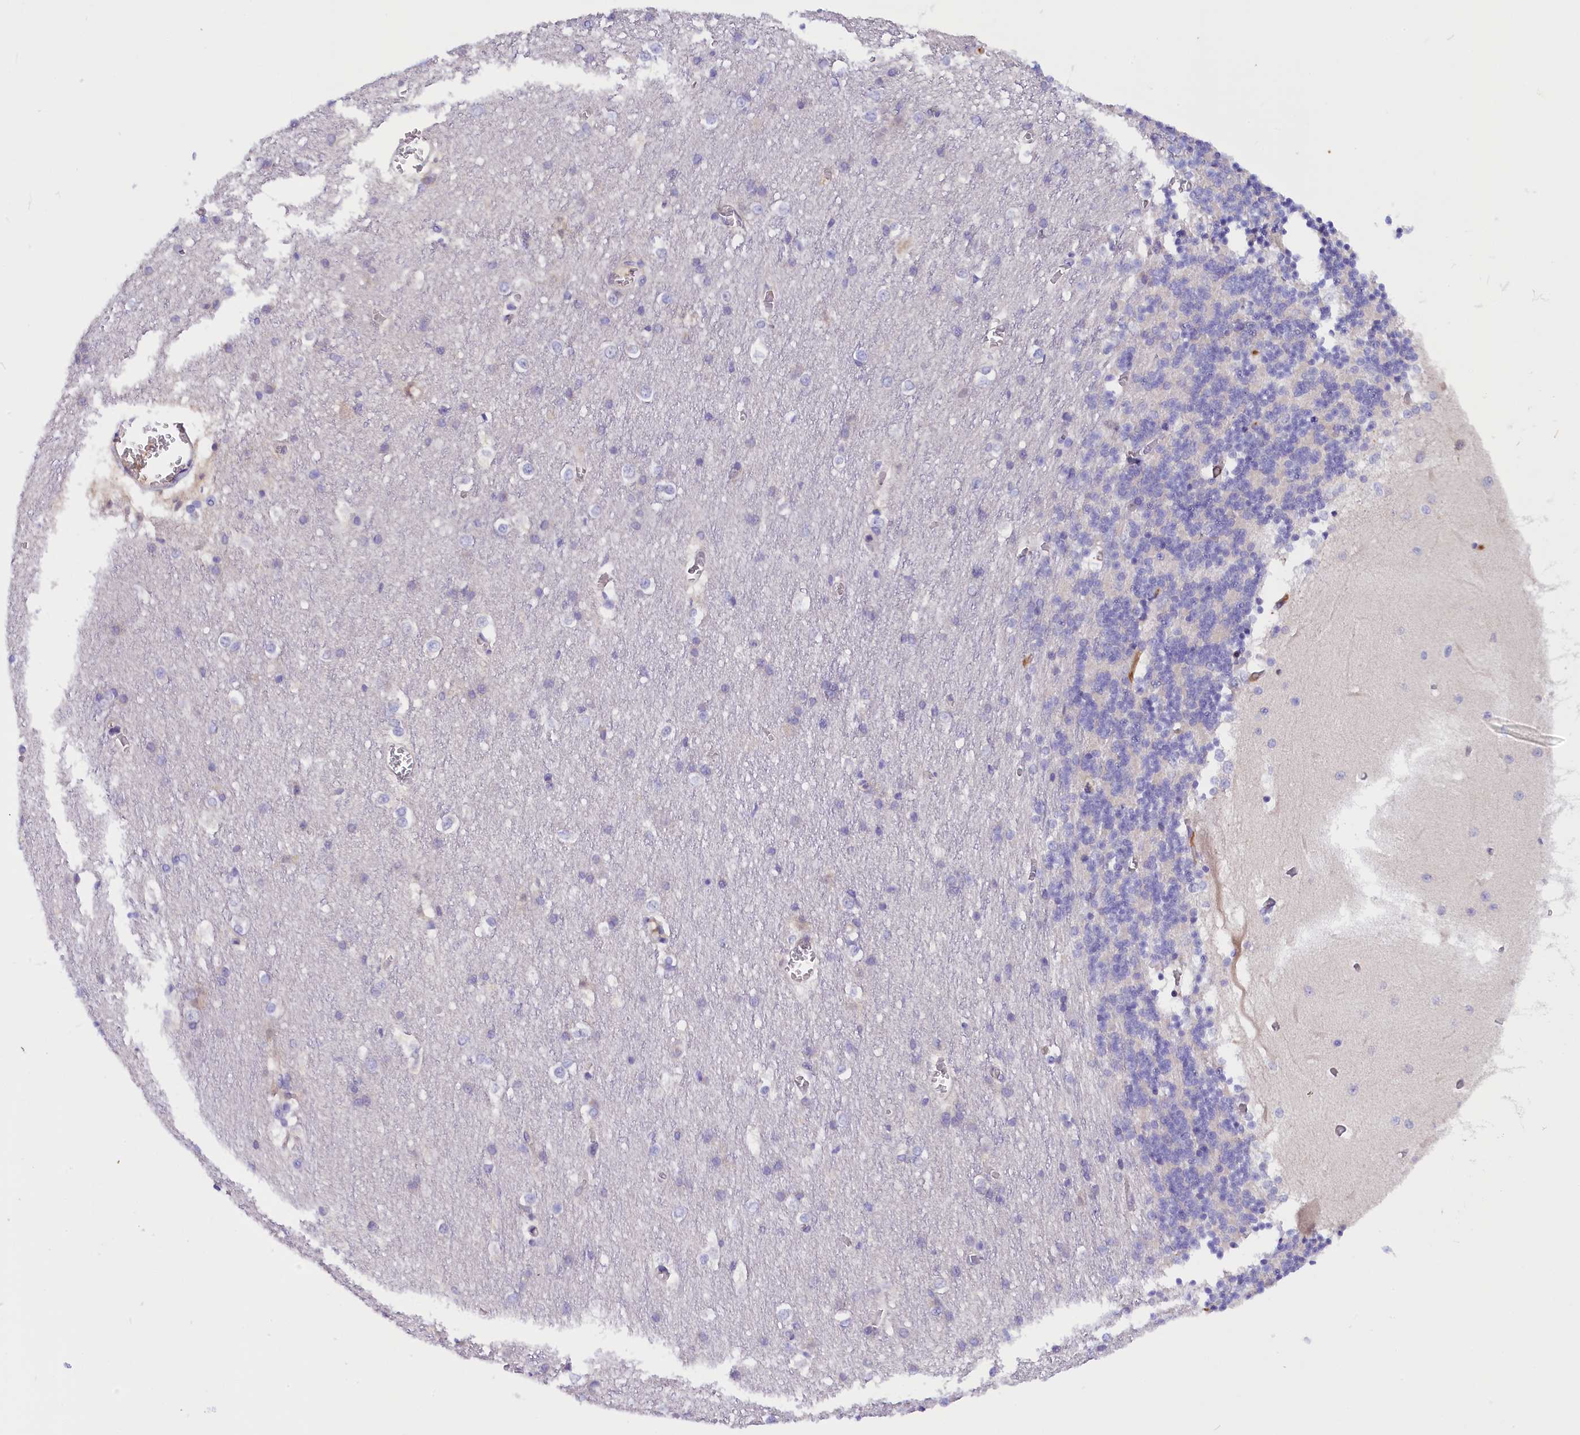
{"staining": {"intensity": "negative", "quantity": "none", "location": "none"}, "tissue": "cerebellum", "cell_type": "Cells in granular layer", "image_type": "normal", "snomed": [{"axis": "morphology", "description": "Normal tissue, NOS"}, {"axis": "topography", "description": "Cerebellum"}], "caption": "Immunohistochemical staining of benign human cerebellum displays no significant positivity in cells in granular layer.", "gene": "CCDC32", "patient": {"sex": "male", "age": 37}}